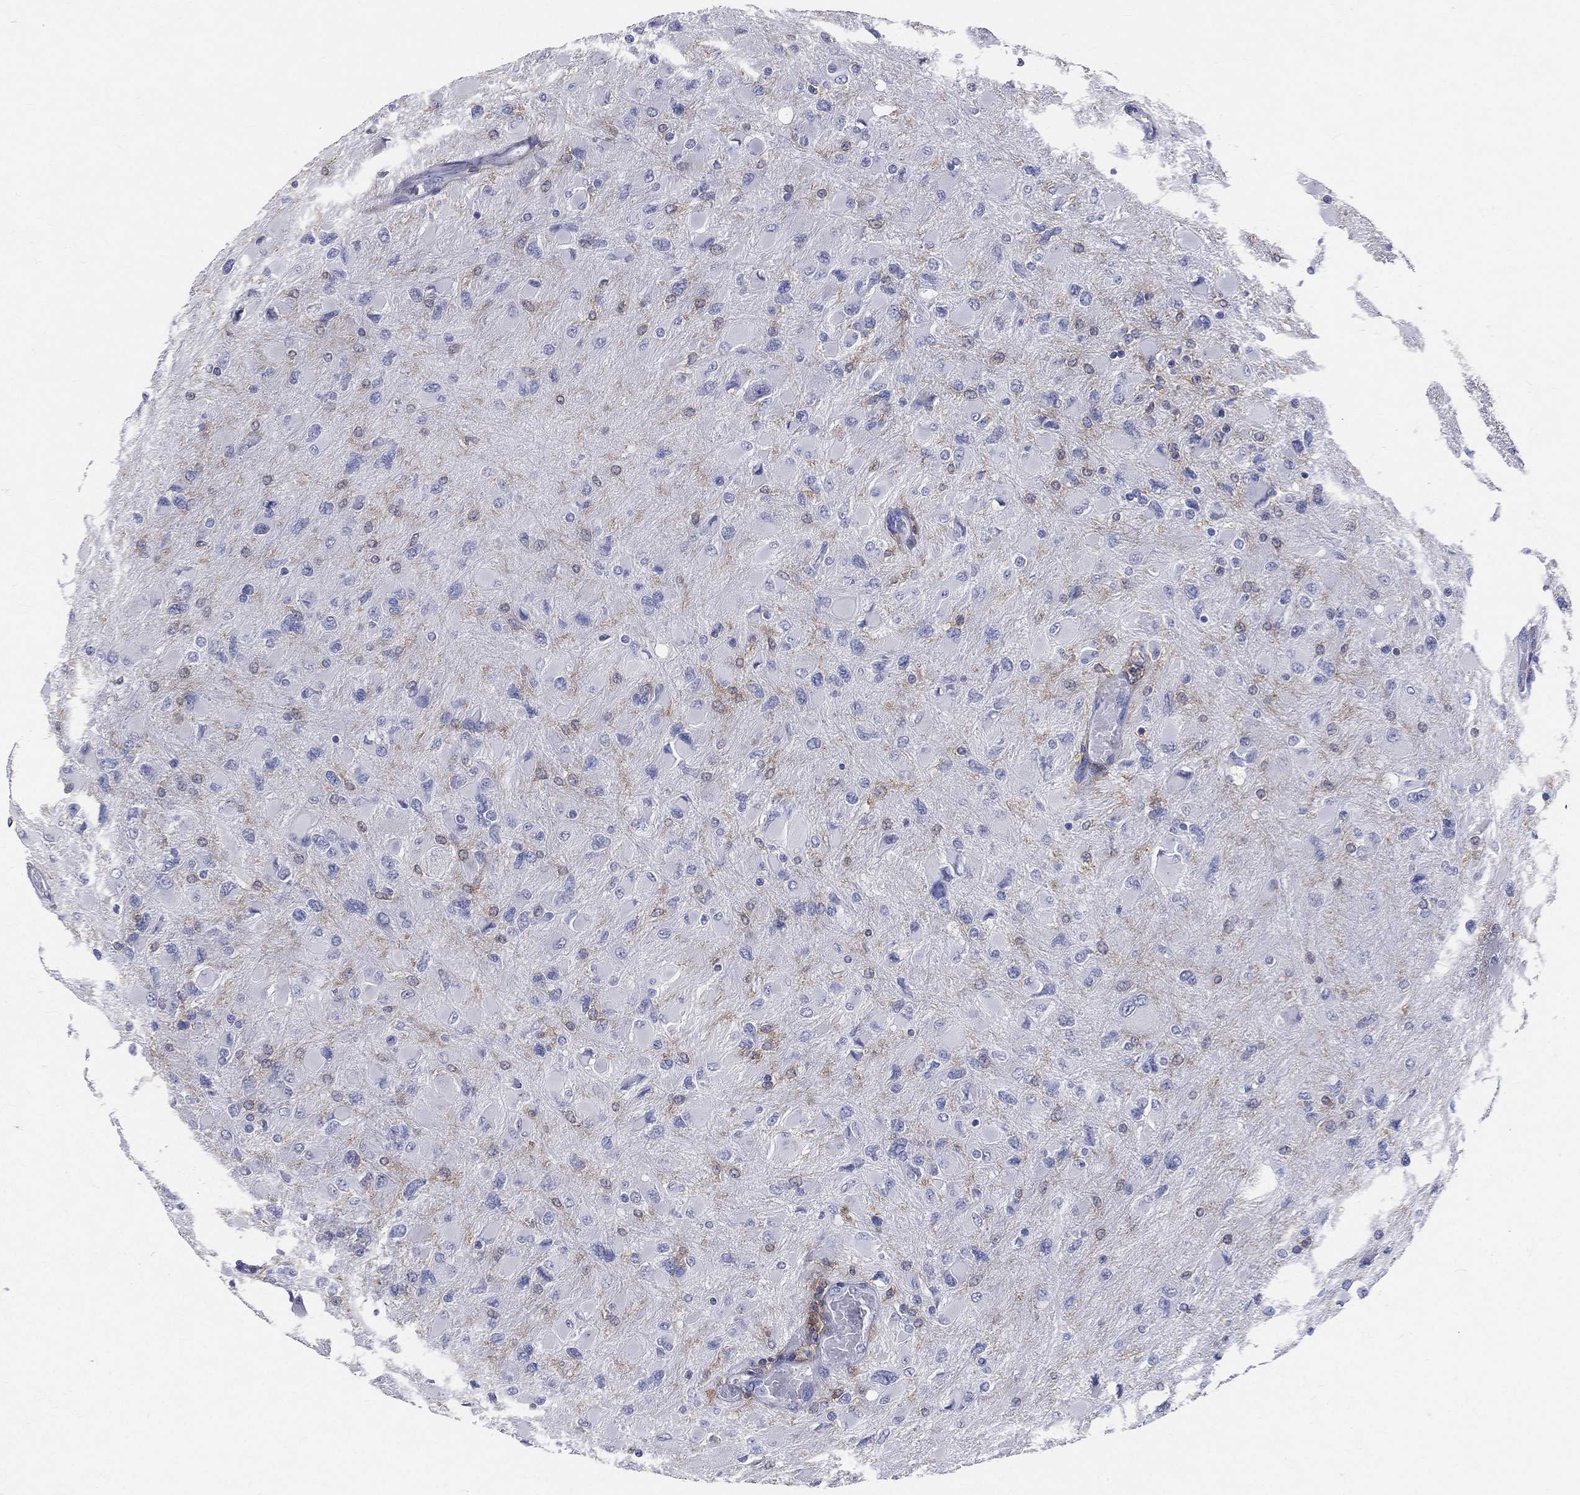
{"staining": {"intensity": "negative", "quantity": "none", "location": "none"}, "tissue": "glioma", "cell_type": "Tumor cells", "image_type": "cancer", "snomed": [{"axis": "morphology", "description": "Glioma, malignant, High grade"}, {"axis": "topography", "description": "Cerebral cortex"}], "caption": "Tumor cells show no significant staining in malignant high-grade glioma.", "gene": "CD33", "patient": {"sex": "female", "age": 36}}